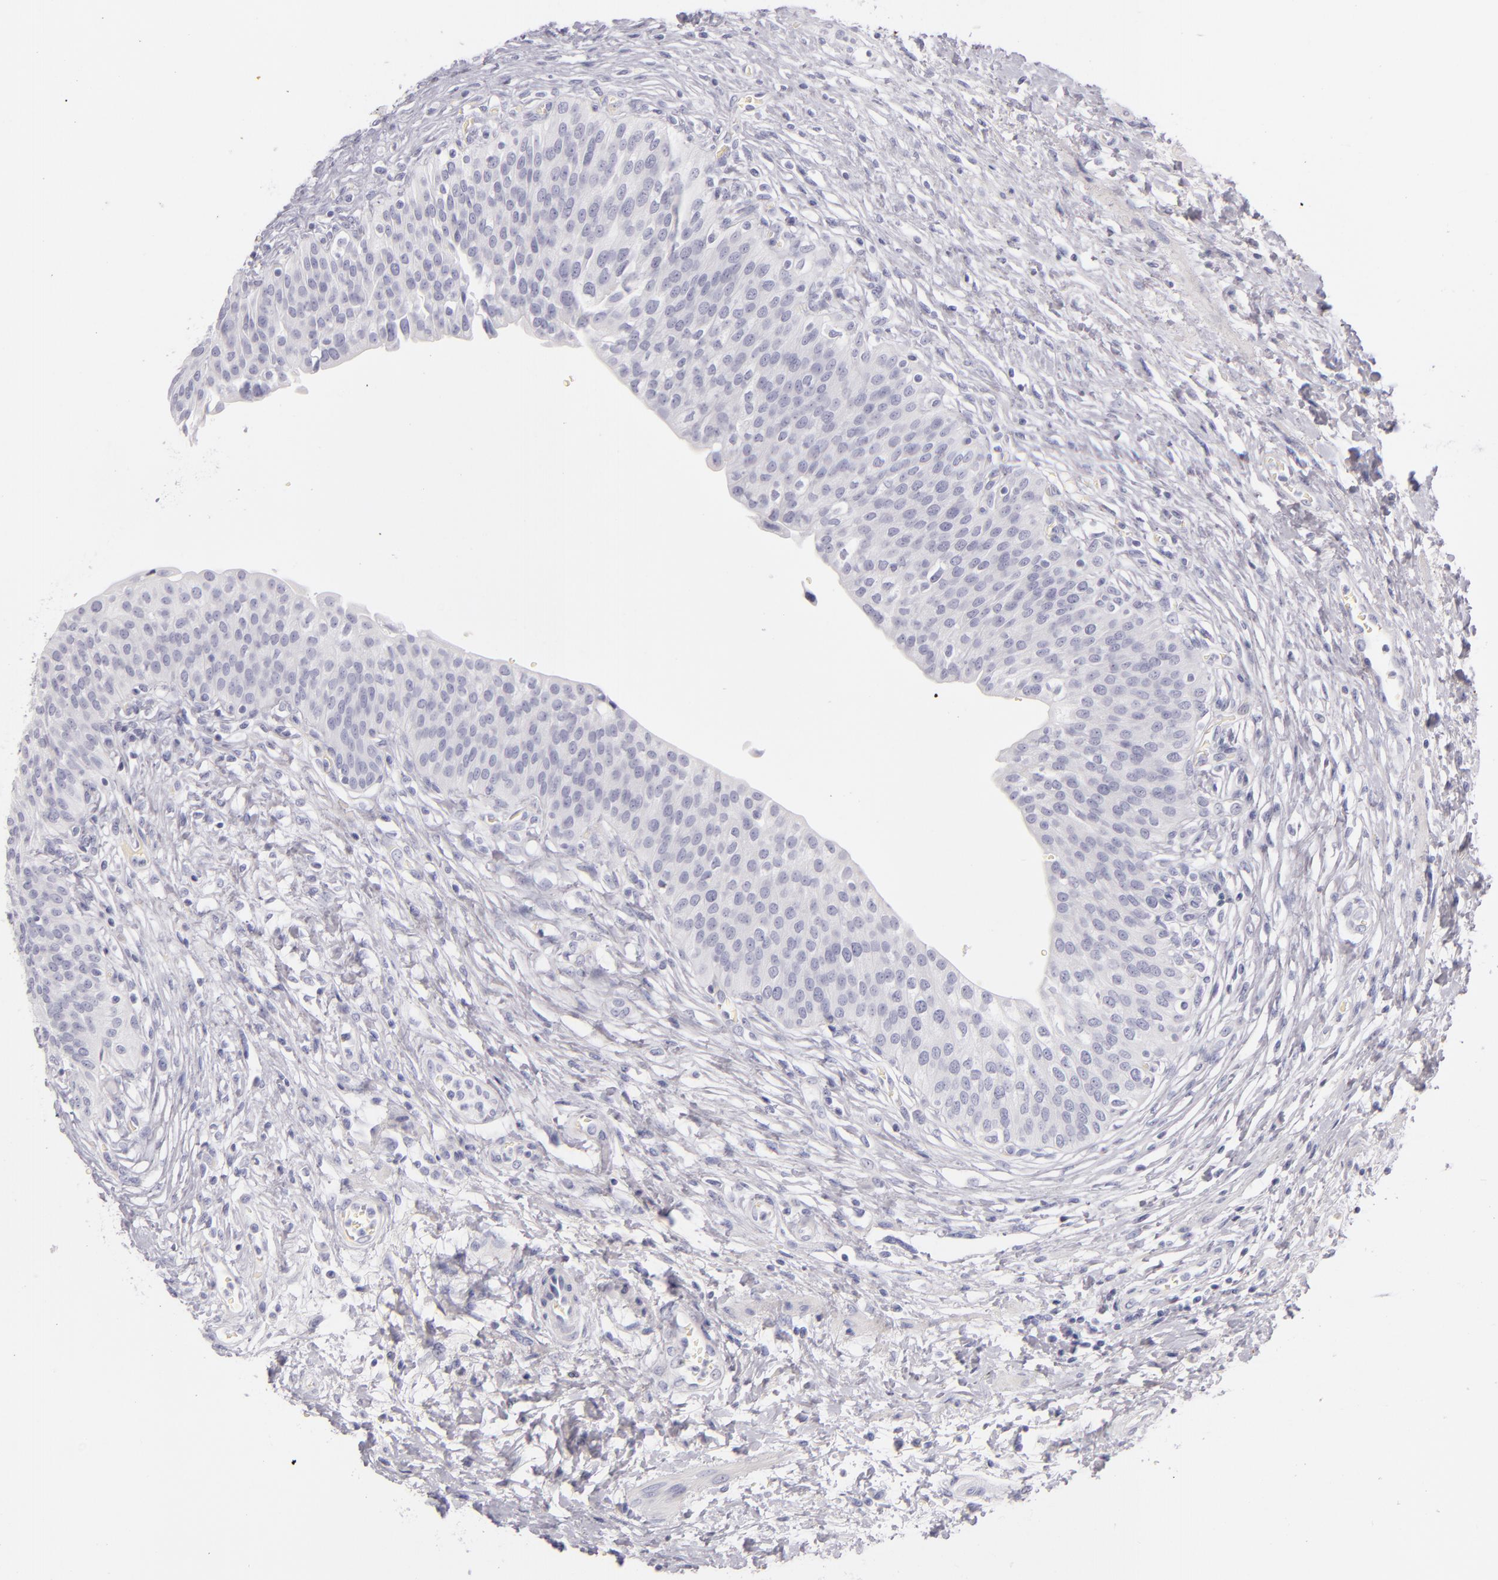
{"staining": {"intensity": "negative", "quantity": "none", "location": "none"}, "tissue": "urinary bladder", "cell_type": "Urothelial cells", "image_type": "normal", "snomed": [{"axis": "morphology", "description": "Normal tissue, NOS"}, {"axis": "topography", "description": "Smooth muscle"}, {"axis": "topography", "description": "Urinary bladder"}], "caption": "The IHC histopathology image has no significant staining in urothelial cells of urinary bladder.", "gene": "FABP1", "patient": {"sex": "male", "age": 35}}